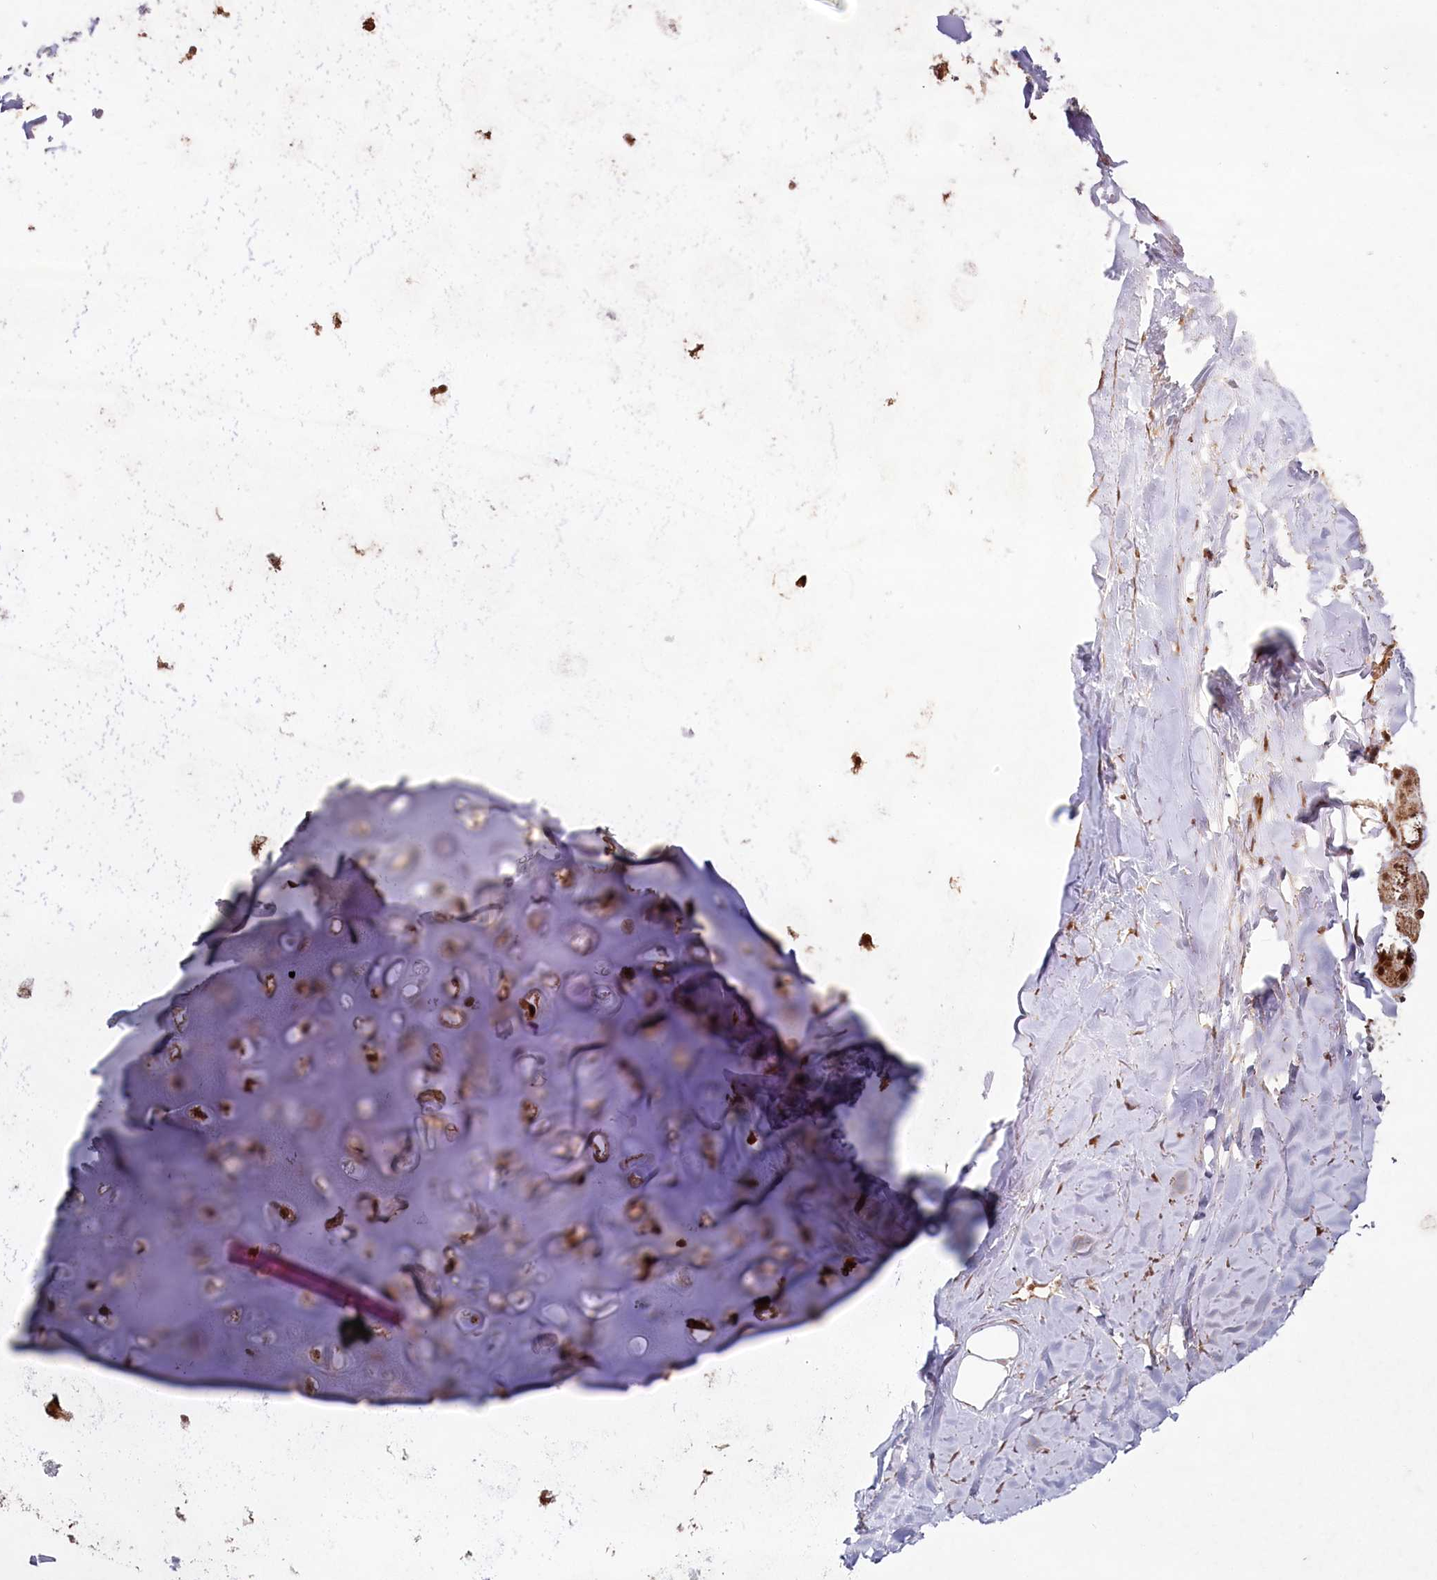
{"staining": {"intensity": "moderate", "quantity": "<25%", "location": "cytoplasmic/membranous"}, "tissue": "adipose tissue", "cell_type": "Adipocytes", "image_type": "normal", "snomed": [{"axis": "morphology", "description": "Normal tissue, NOS"}, {"axis": "topography", "description": "Lymph node"}, {"axis": "topography", "description": "Bronchus"}], "caption": "DAB (3,3'-diaminobenzidine) immunohistochemical staining of benign human adipose tissue reveals moderate cytoplasmic/membranous protein expression in approximately <25% of adipocytes. (IHC, brightfield microscopy, high magnification).", "gene": "MICU1", "patient": {"sex": "male", "age": 63}}